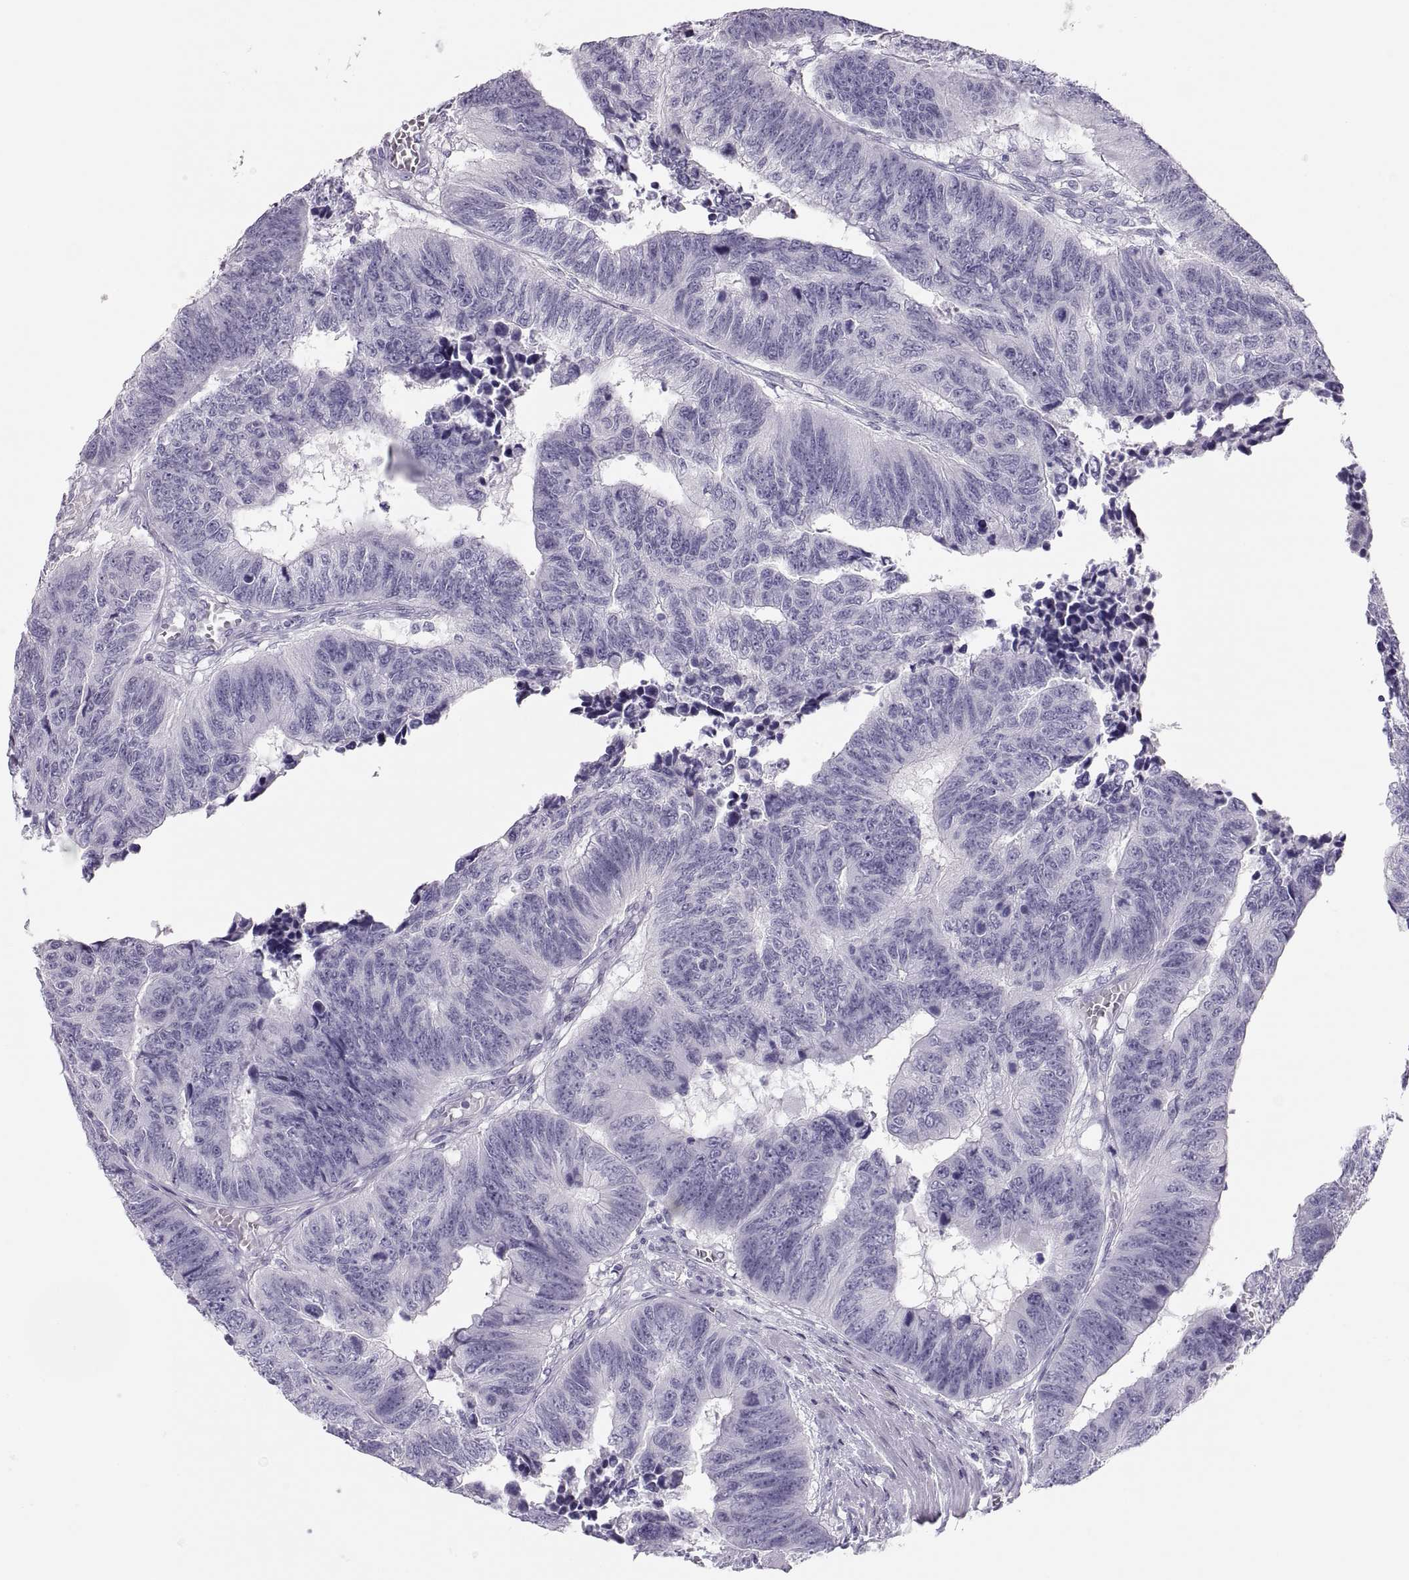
{"staining": {"intensity": "negative", "quantity": "none", "location": "none"}, "tissue": "colorectal cancer", "cell_type": "Tumor cells", "image_type": "cancer", "snomed": [{"axis": "morphology", "description": "Adenocarcinoma, NOS"}, {"axis": "topography", "description": "Rectum"}], "caption": "This is an immunohistochemistry (IHC) histopathology image of adenocarcinoma (colorectal). There is no staining in tumor cells.", "gene": "SEMG1", "patient": {"sex": "female", "age": 85}}